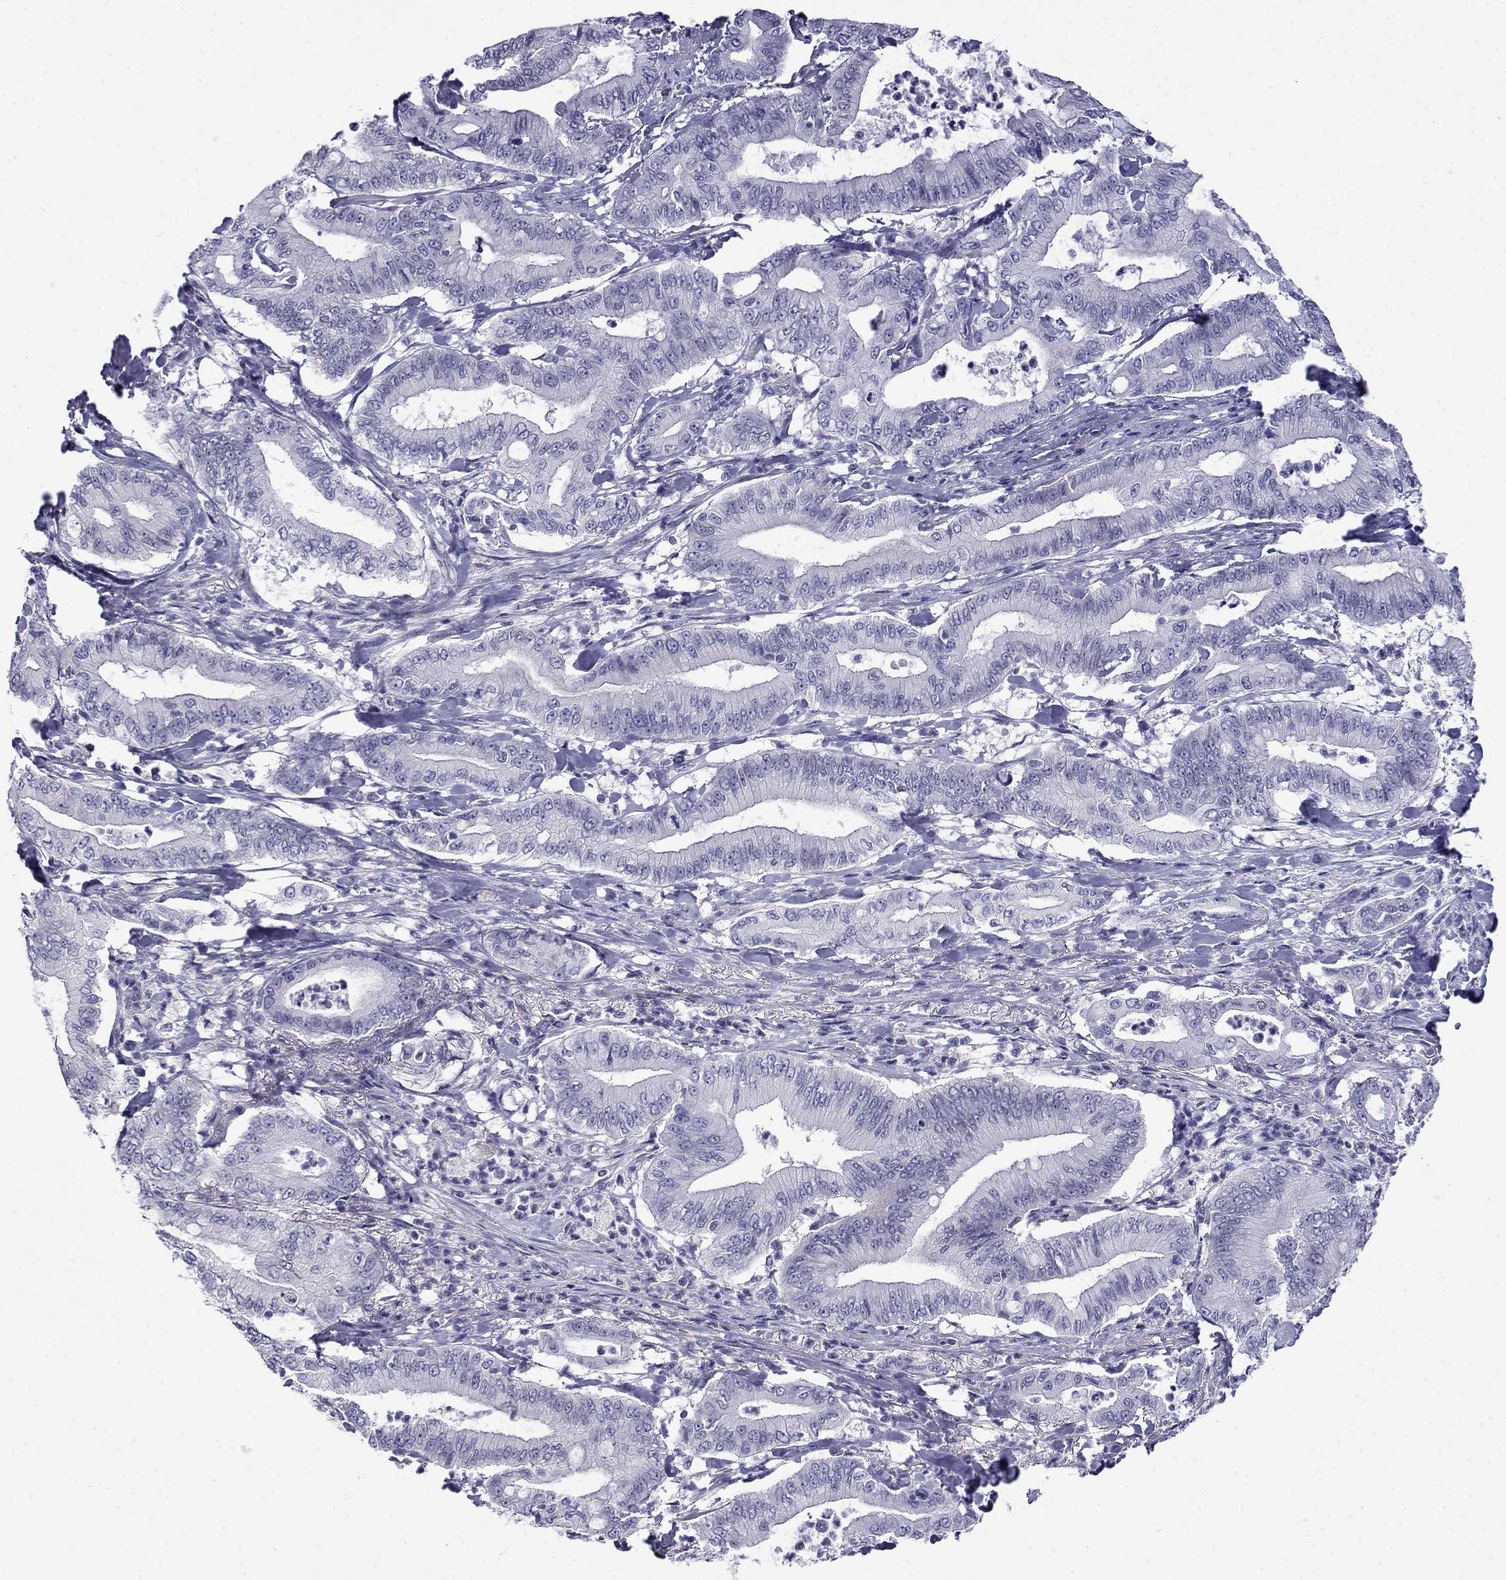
{"staining": {"intensity": "negative", "quantity": "none", "location": "none"}, "tissue": "pancreatic cancer", "cell_type": "Tumor cells", "image_type": "cancer", "snomed": [{"axis": "morphology", "description": "Adenocarcinoma, NOS"}, {"axis": "topography", "description": "Pancreas"}], "caption": "Tumor cells are negative for brown protein staining in pancreatic adenocarcinoma.", "gene": "PRR18", "patient": {"sex": "male", "age": 71}}